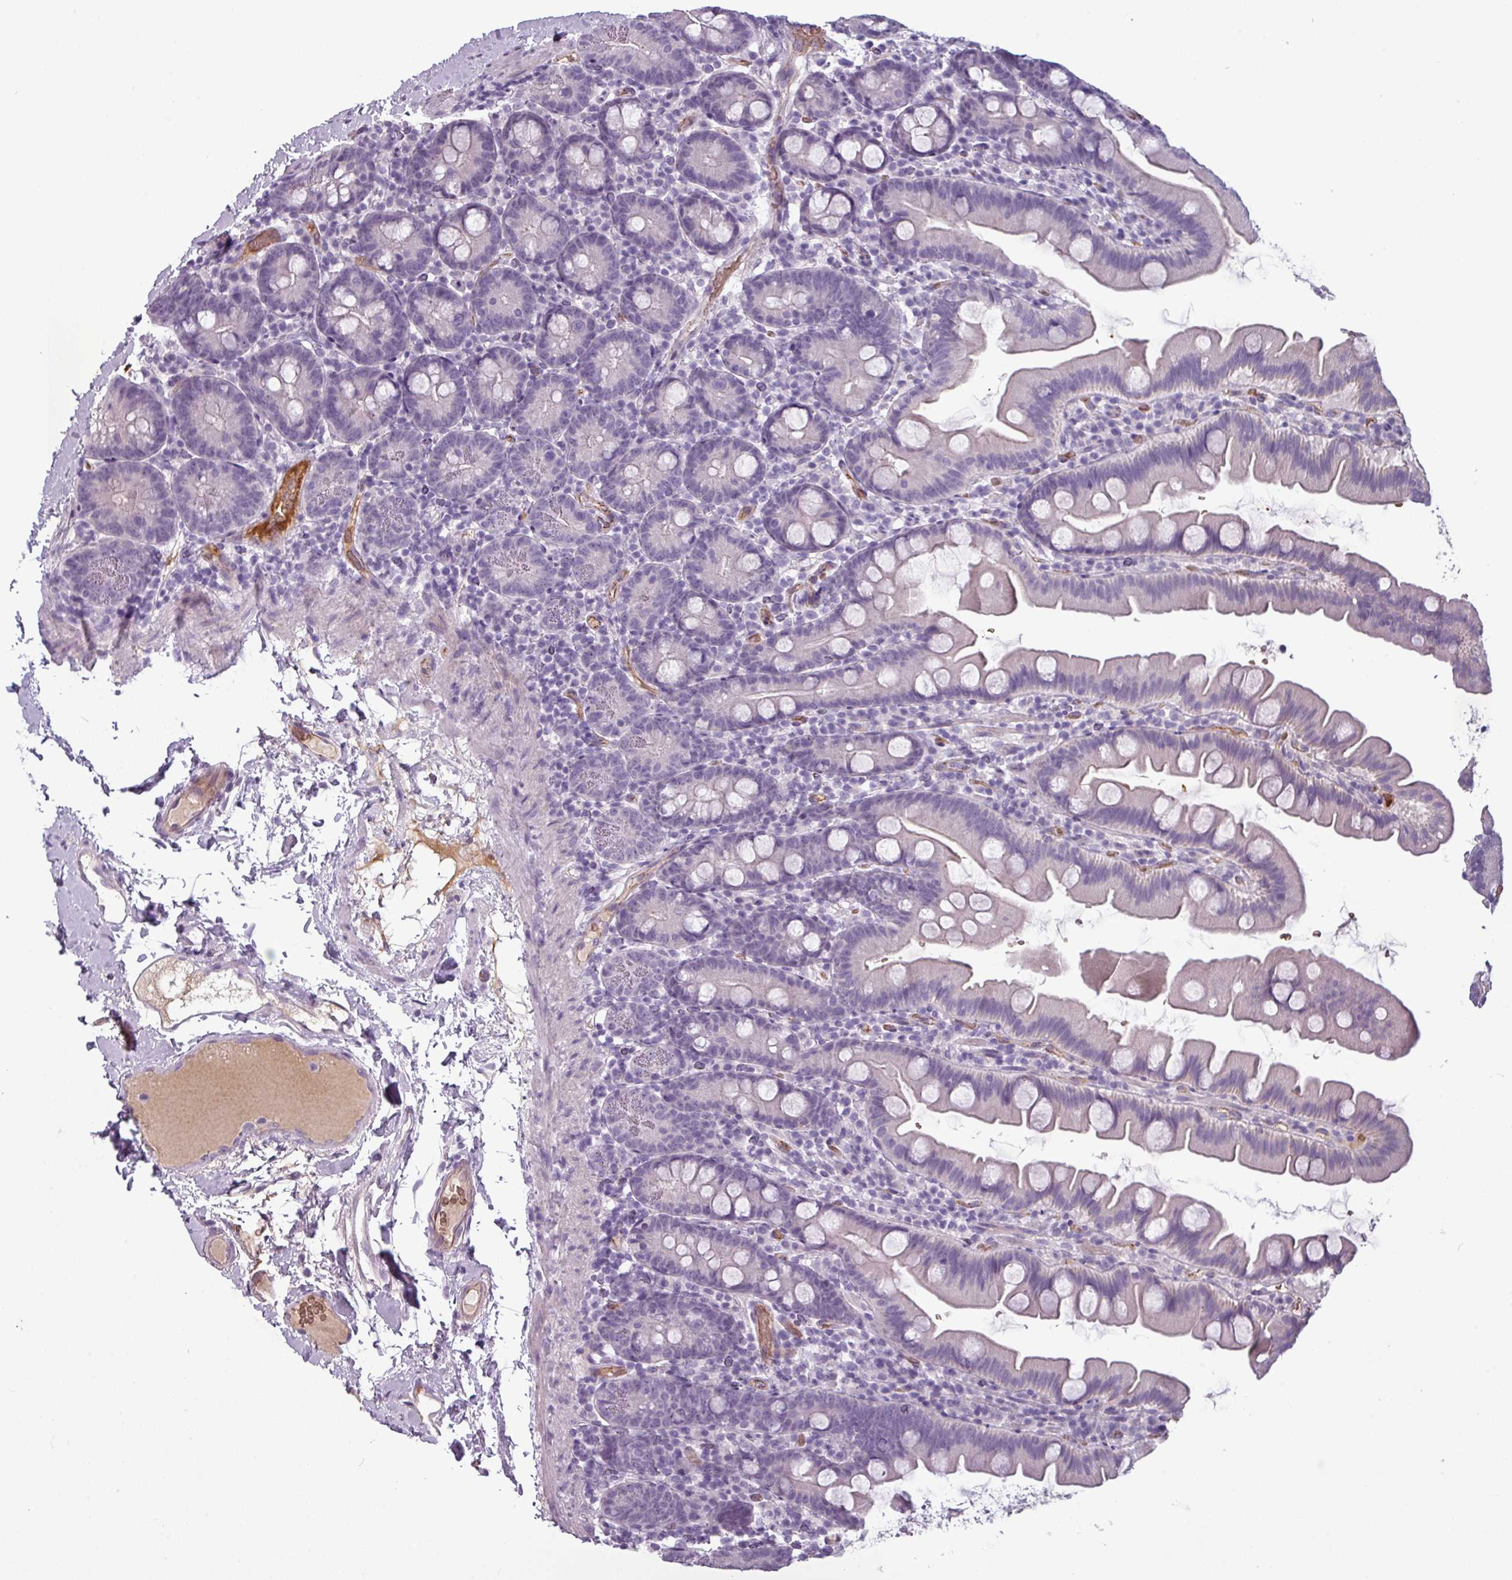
{"staining": {"intensity": "negative", "quantity": "none", "location": "none"}, "tissue": "small intestine", "cell_type": "Glandular cells", "image_type": "normal", "snomed": [{"axis": "morphology", "description": "Normal tissue, NOS"}, {"axis": "topography", "description": "Small intestine"}], "caption": "IHC micrograph of normal human small intestine stained for a protein (brown), which reveals no expression in glandular cells. The staining is performed using DAB (3,3'-diaminobenzidine) brown chromogen with nuclei counter-stained in using hematoxylin.", "gene": "AREL1", "patient": {"sex": "female", "age": 68}}